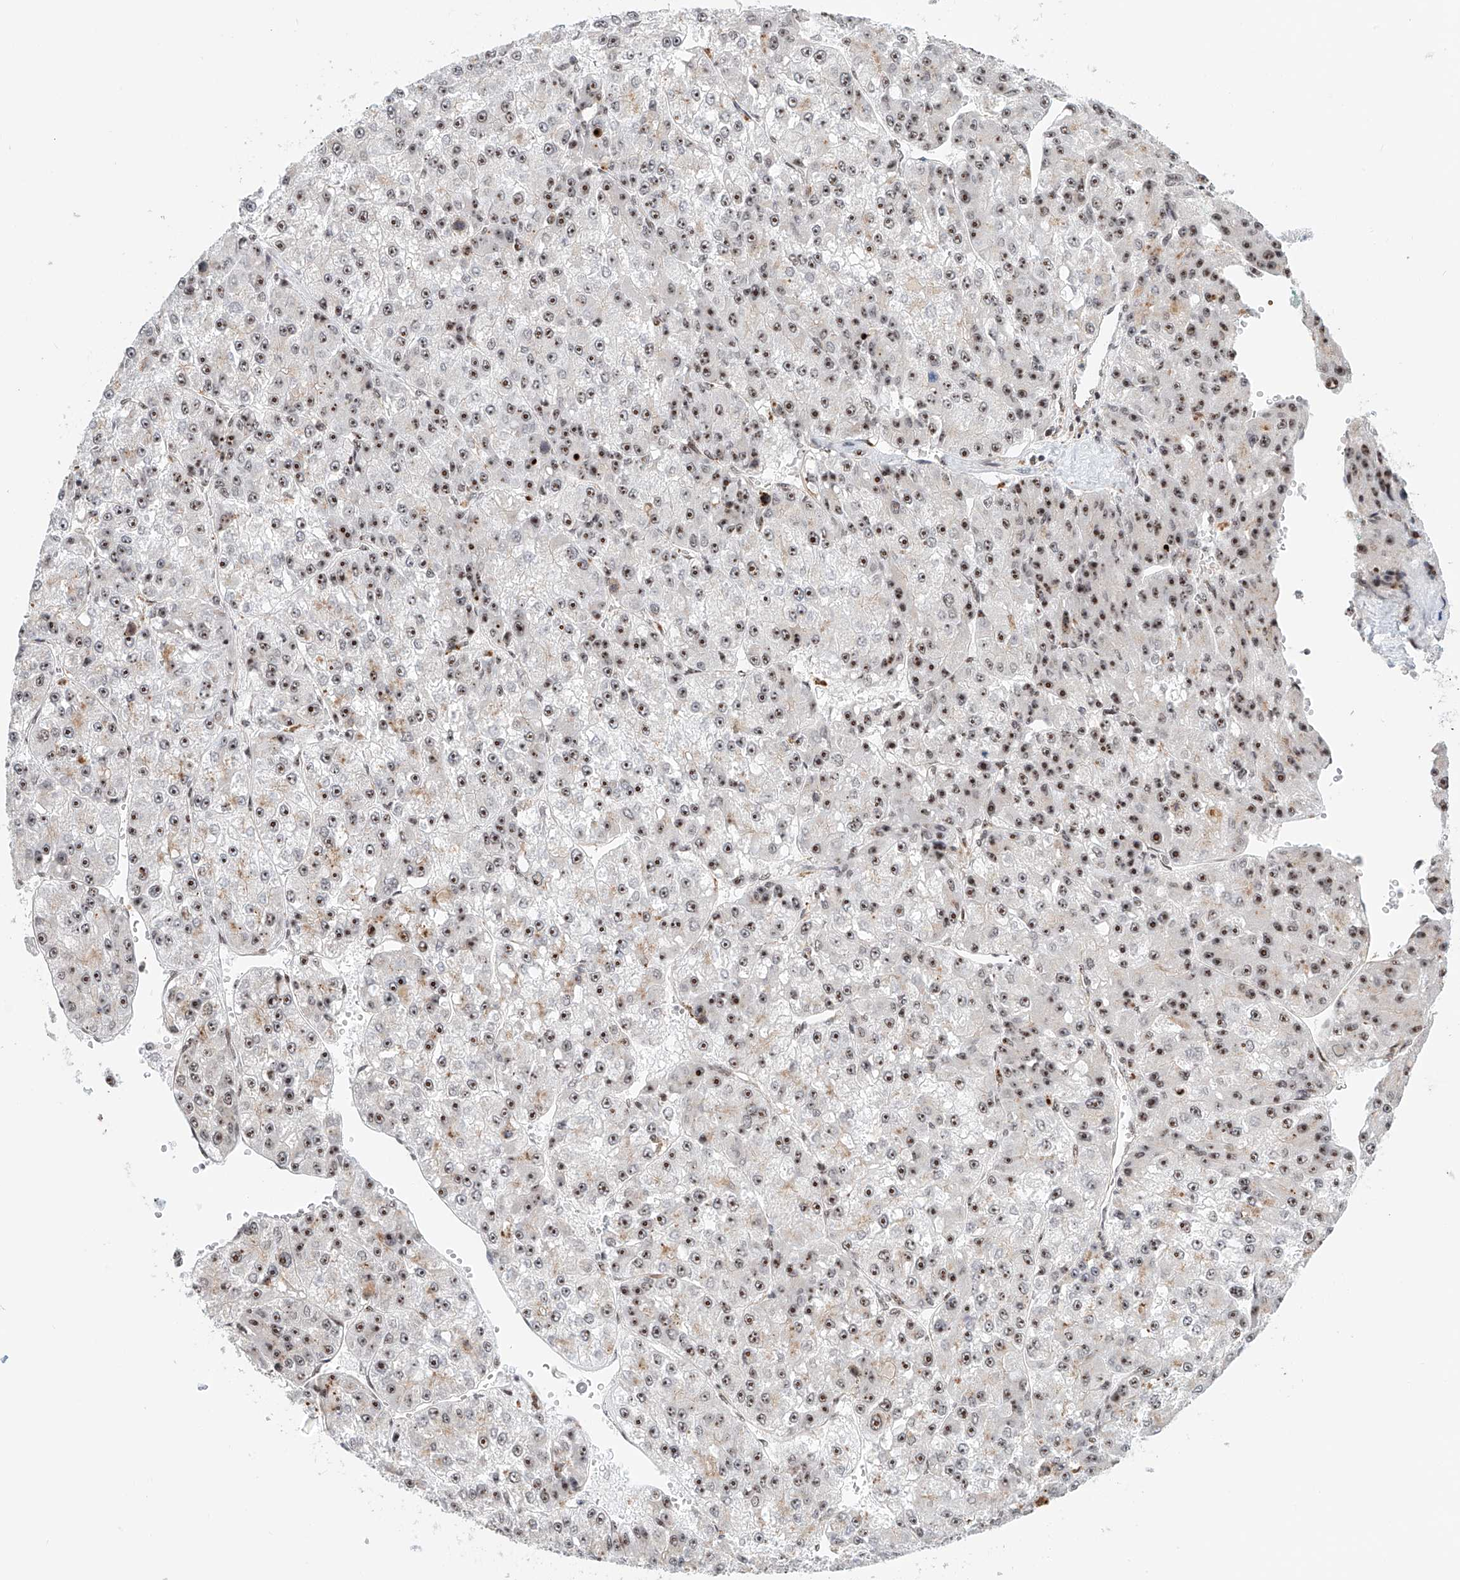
{"staining": {"intensity": "strong", "quantity": ">75%", "location": "nuclear"}, "tissue": "liver cancer", "cell_type": "Tumor cells", "image_type": "cancer", "snomed": [{"axis": "morphology", "description": "Carcinoma, Hepatocellular, NOS"}, {"axis": "topography", "description": "Liver"}], "caption": "Immunohistochemistry staining of hepatocellular carcinoma (liver), which exhibits high levels of strong nuclear staining in approximately >75% of tumor cells indicating strong nuclear protein staining. The staining was performed using DAB (brown) for protein detection and nuclei were counterstained in hematoxylin (blue).", "gene": "PRUNE2", "patient": {"sex": "female", "age": 73}}